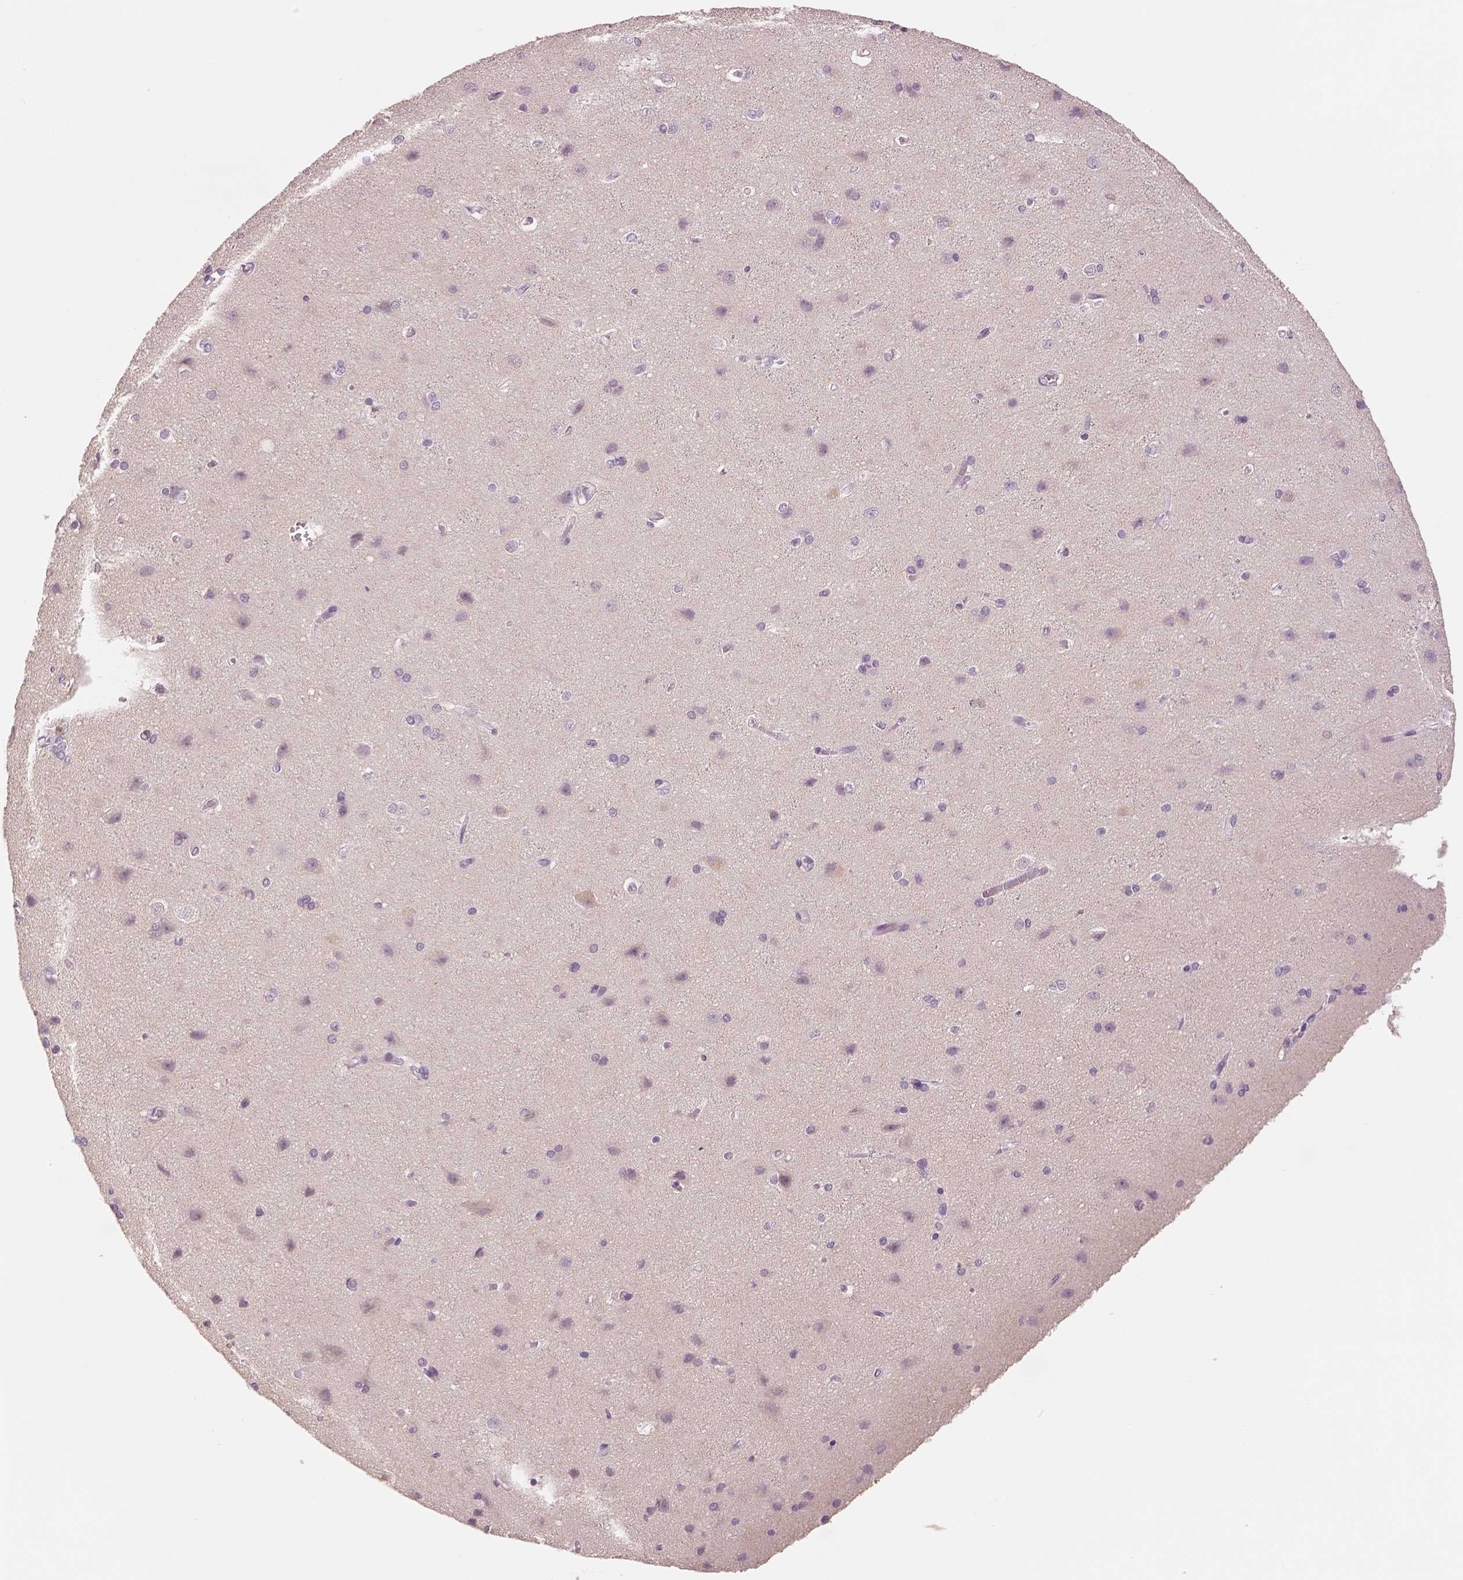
{"staining": {"intensity": "negative", "quantity": "none", "location": "none"}, "tissue": "cerebral cortex", "cell_type": "Endothelial cells", "image_type": "normal", "snomed": [{"axis": "morphology", "description": "Normal tissue, NOS"}, {"axis": "topography", "description": "Cerebral cortex"}], "caption": "Endothelial cells show no significant protein positivity in unremarkable cerebral cortex. (Brightfield microscopy of DAB immunohistochemistry at high magnification).", "gene": "MKI67", "patient": {"sex": "male", "age": 37}}